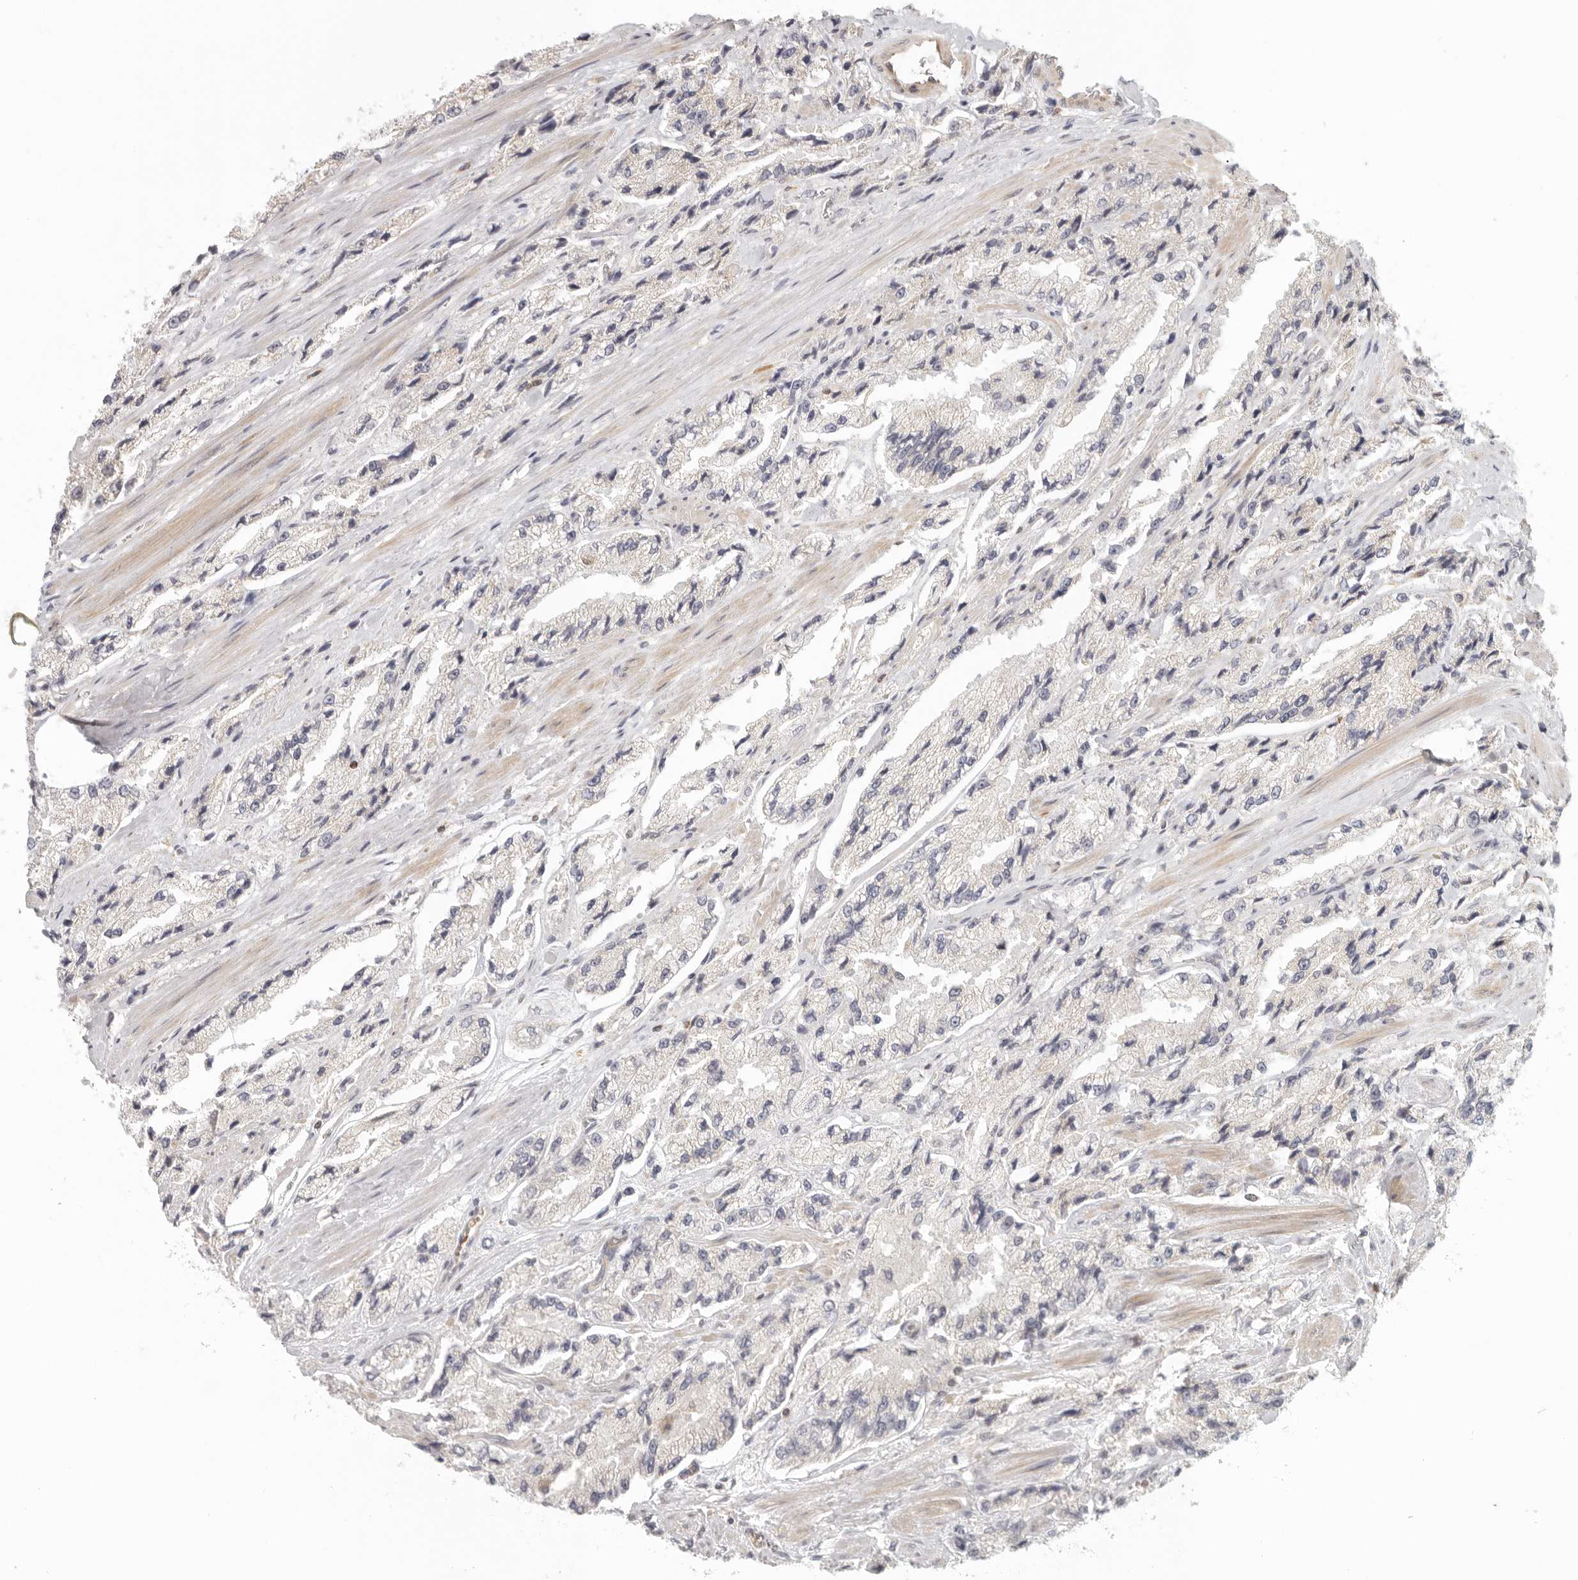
{"staining": {"intensity": "negative", "quantity": "none", "location": "none"}, "tissue": "prostate cancer", "cell_type": "Tumor cells", "image_type": "cancer", "snomed": [{"axis": "morphology", "description": "Adenocarcinoma, High grade"}, {"axis": "topography", "description": "Prostate"}], "caption": "Immunohistochemistry (IHC) photomicrograph of human high-grade adenocarcinoma (prostate) stained for a protein (brown), which demonstrates no expression in tumor cells.", "gene": "AHDC1", "patient": {"sex": "male", "age": 58}}